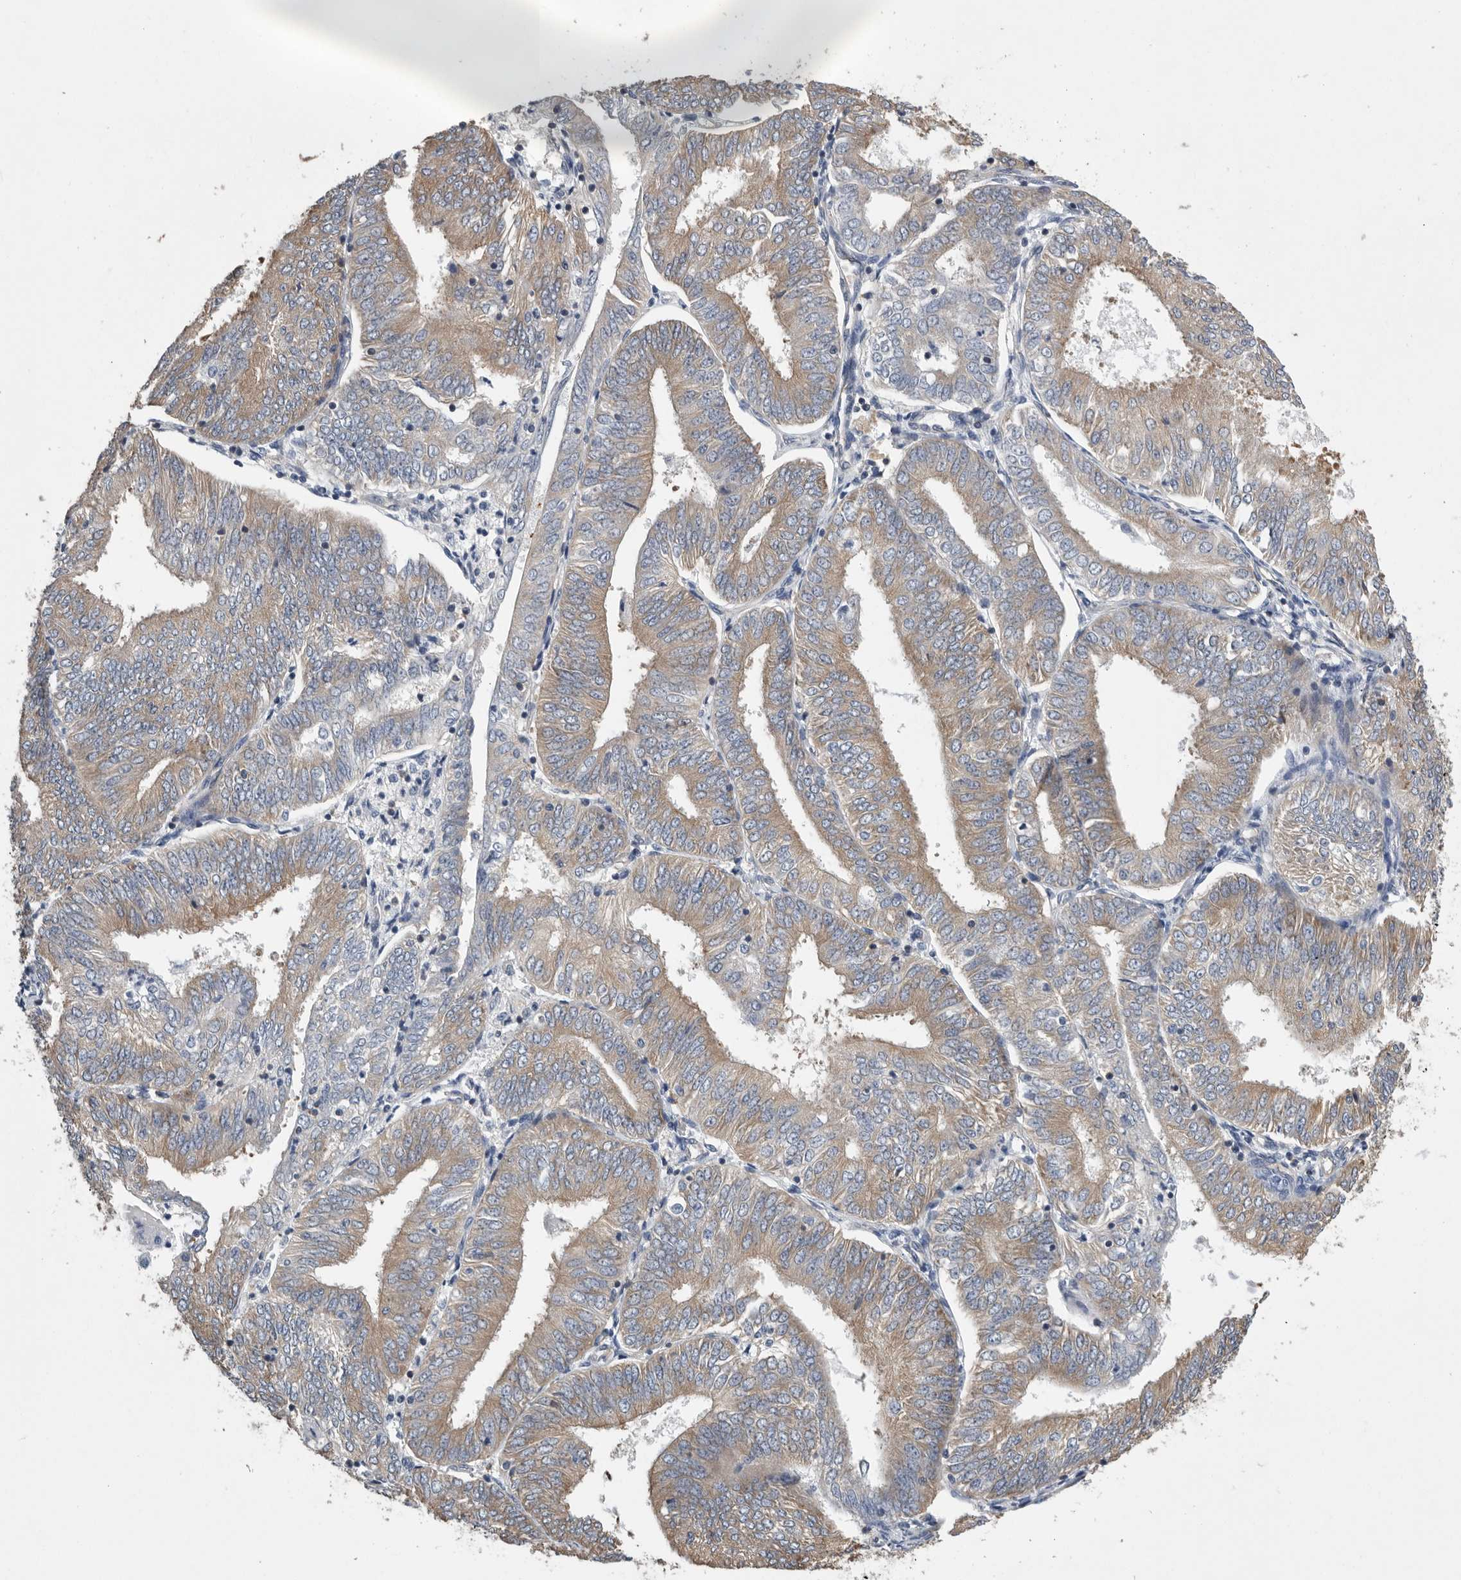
{"staining": {"intensity": "weak", "quantity": ">75%", "location": "cytoplasmic/membranous"}, "tissue": "endometrial cancer", "cell_type": "Tumor cells", "image_type": "cancer", "snomed": [{"axis": "morphology", "description": "Adenocarcinoma, NOS"}, {"axis": "topography", "description": "Endometrium"}], "caption": "This is a micrograph of immunohistochemistry staining of endometrial adenocarcinoma, which shows weak staining in the cytoplasmic/membranous of tumor cells.", "gene": "PDCD4", "patient": {"sex": "female", "age": 58}}